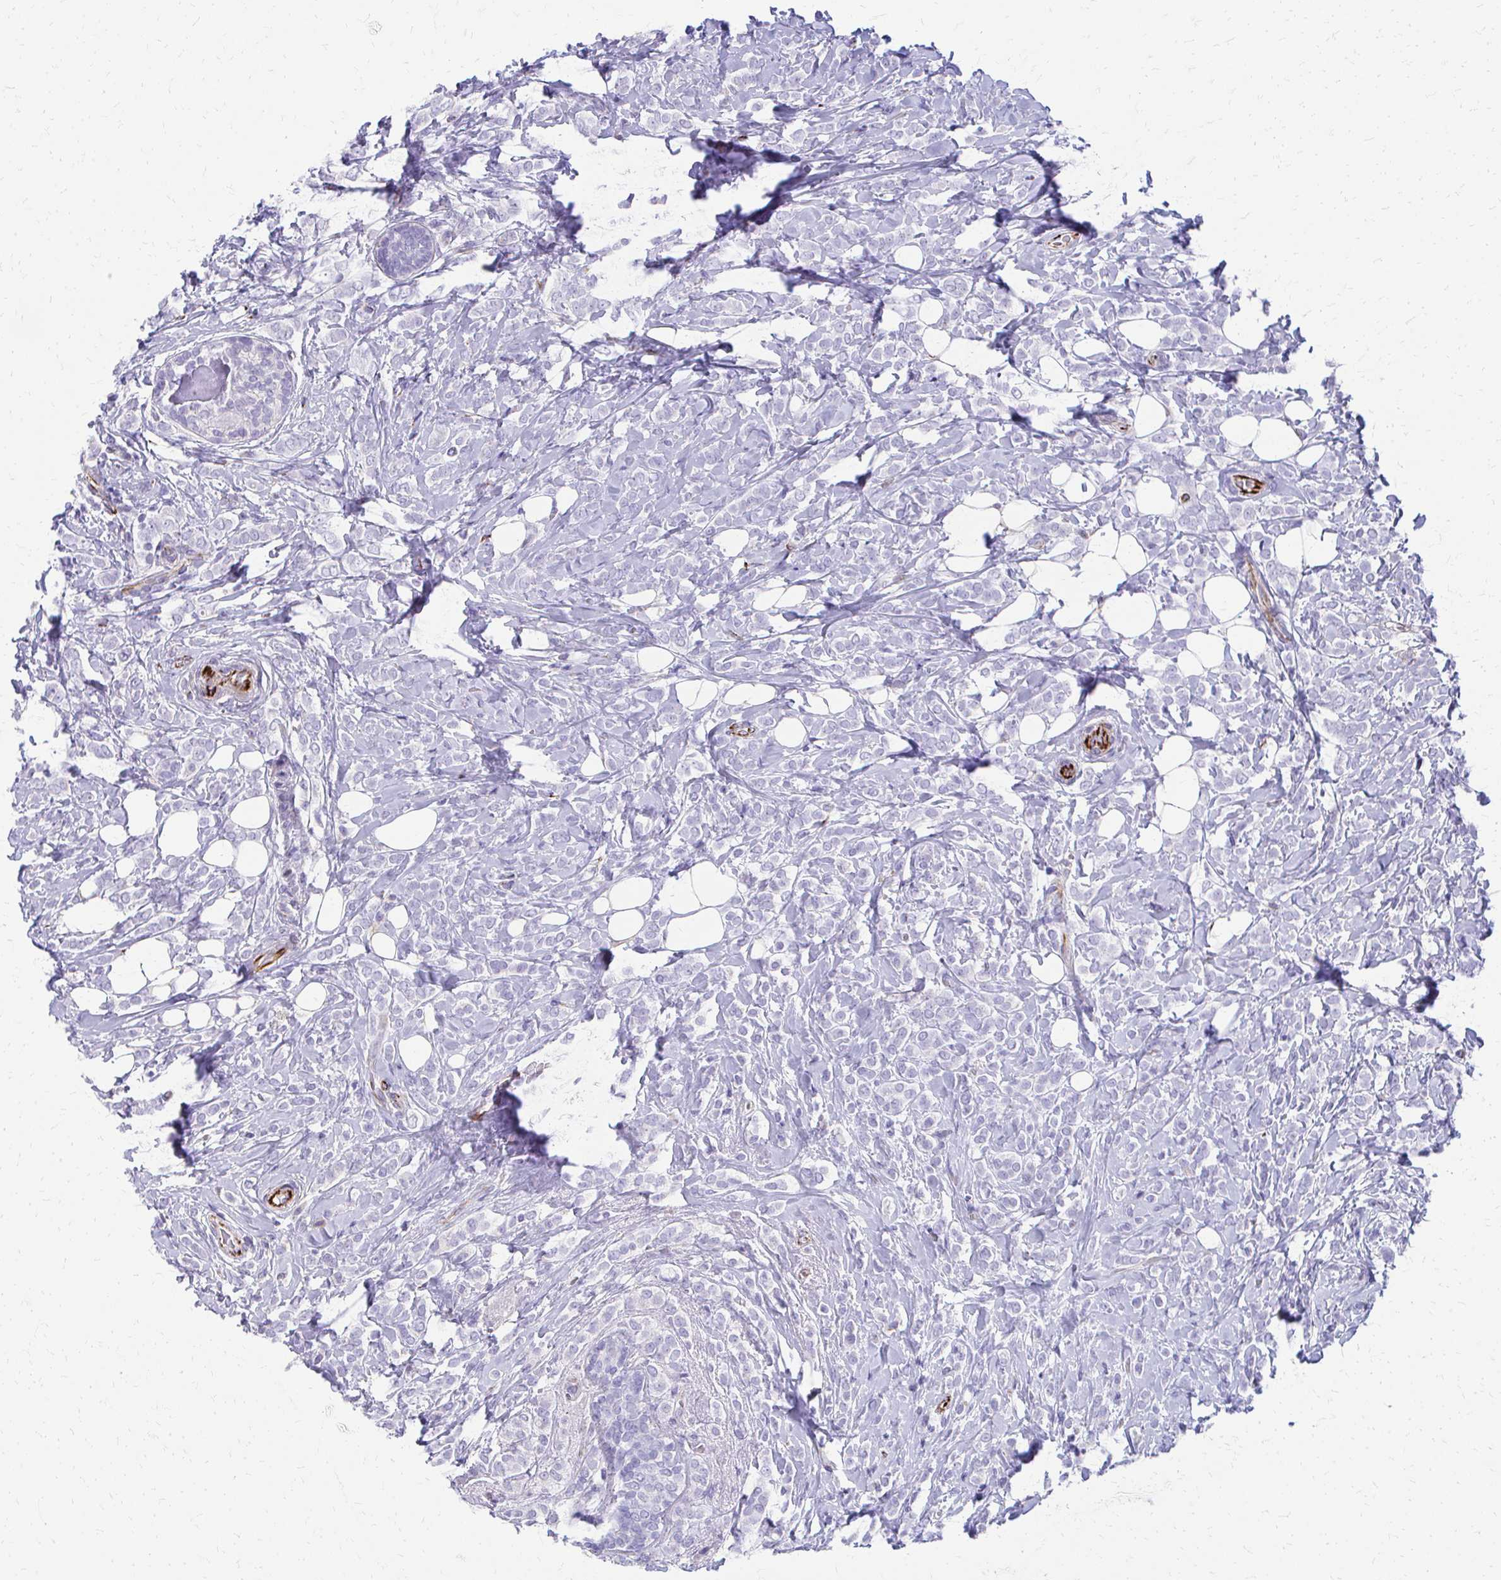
{"staining": {"intensity": "negative", "quantity": "none", "location": "none"}, "tissue": "breast cancer", "cell_type": "Tumor cells", "image_type": "cancer", "snomed": [{"axis": "morphology", "description": "Lobular carcinoma"}, {"axis": "topography", "description": "Breast"}], "caption": "Lobular carcinoma (breast) was stained to show a protein in brown. There is no significant expression in tumor cells.", "gene": "TRIM6", "patient": {"sex": "female", "age": 49}}